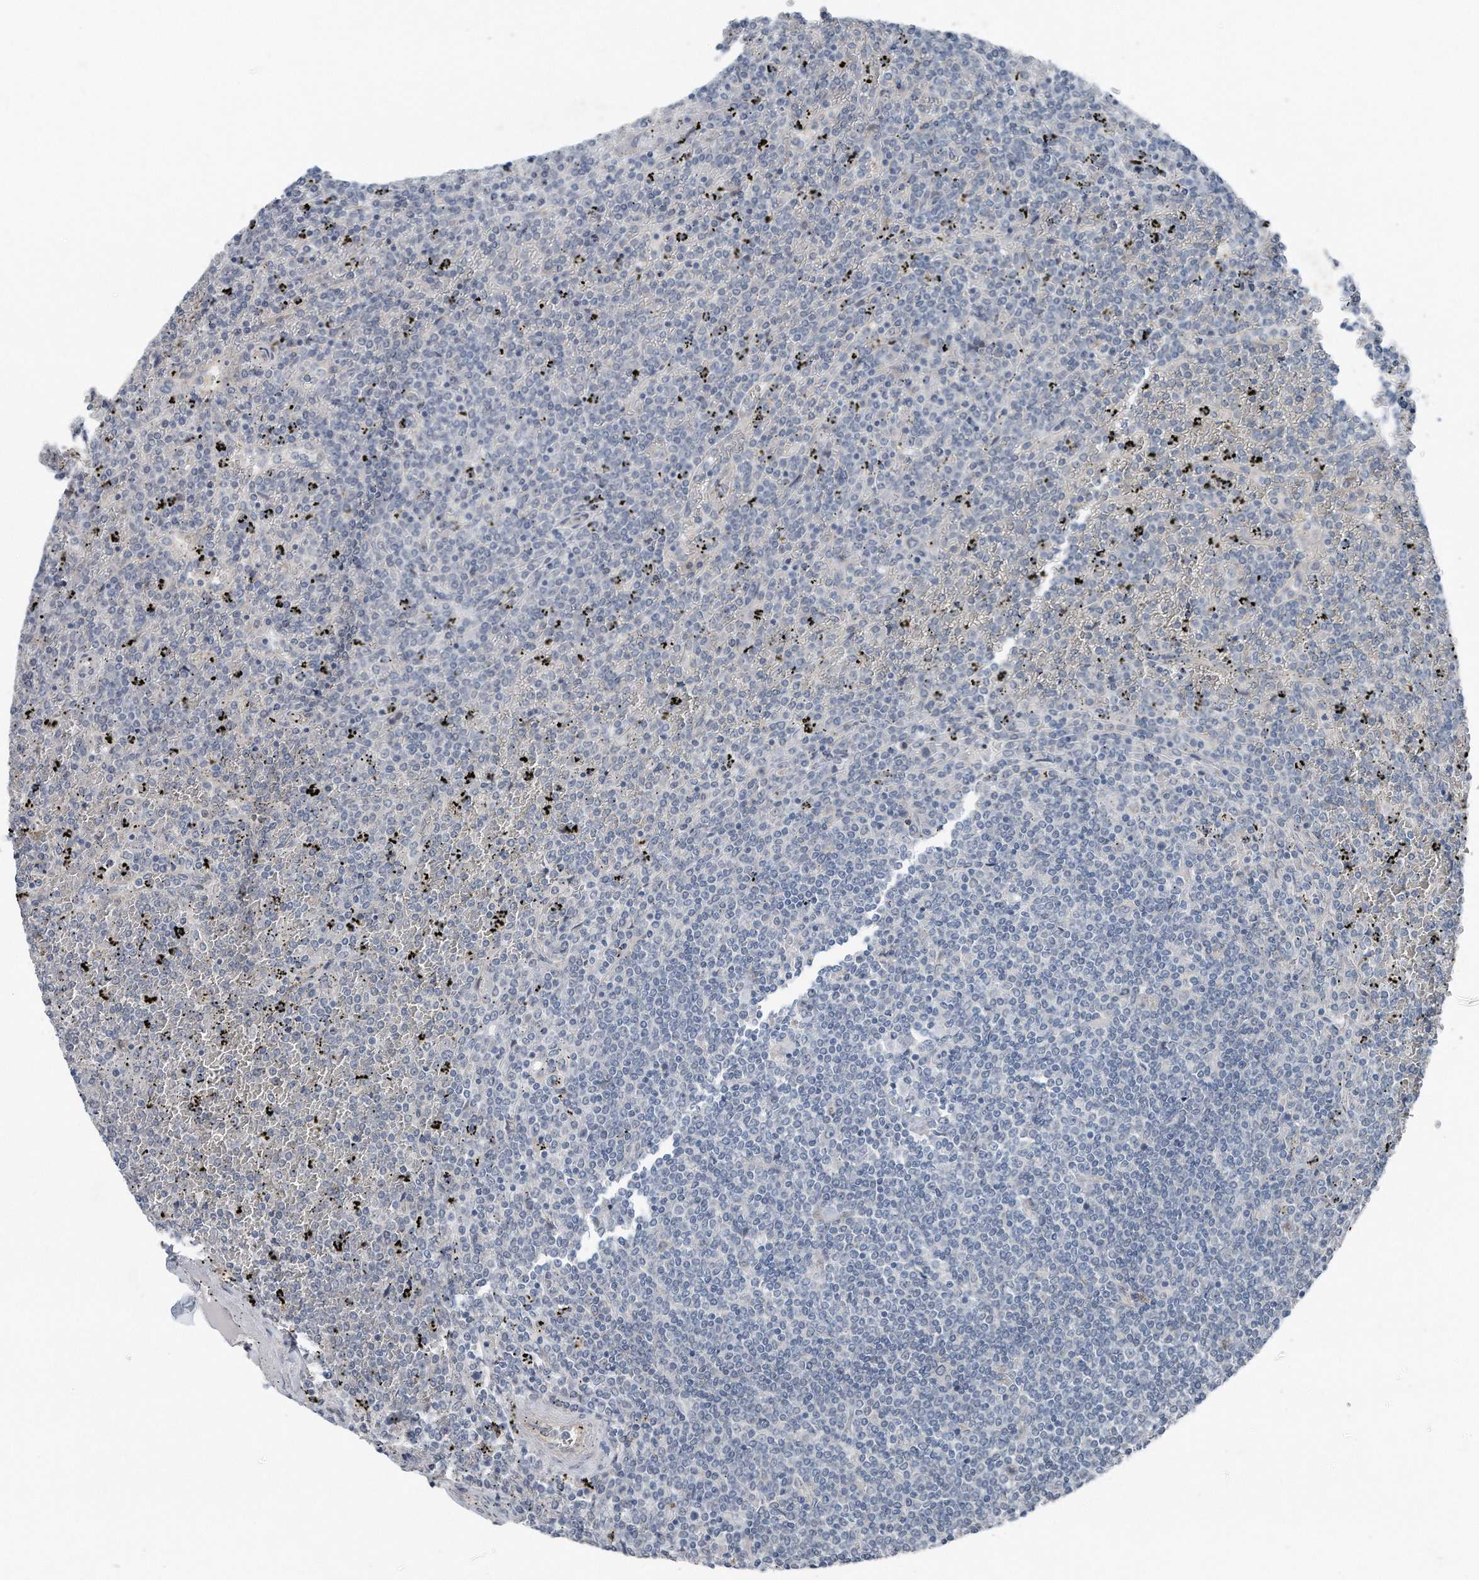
{"staining": {"intensity": "negative", "quantity": "none", "location": "none"}, "tissue": "lymphoma", "cell_type": "Tumor cells", "image_type": "cancer", "snomed": [{"axis": "morphology", "description": "Malignant lymphoma, non-Hodgkin's type, Low grade"}, {"axis": "topography", "description": "Spleen"}], "caption": "This is an IHC image of human low-grade malignant lymphoma, non-Hodgkin's type. There is no expression in tumor cells.", "gene": "YRDC", "patient": {"sex": "female", "age": 19}}